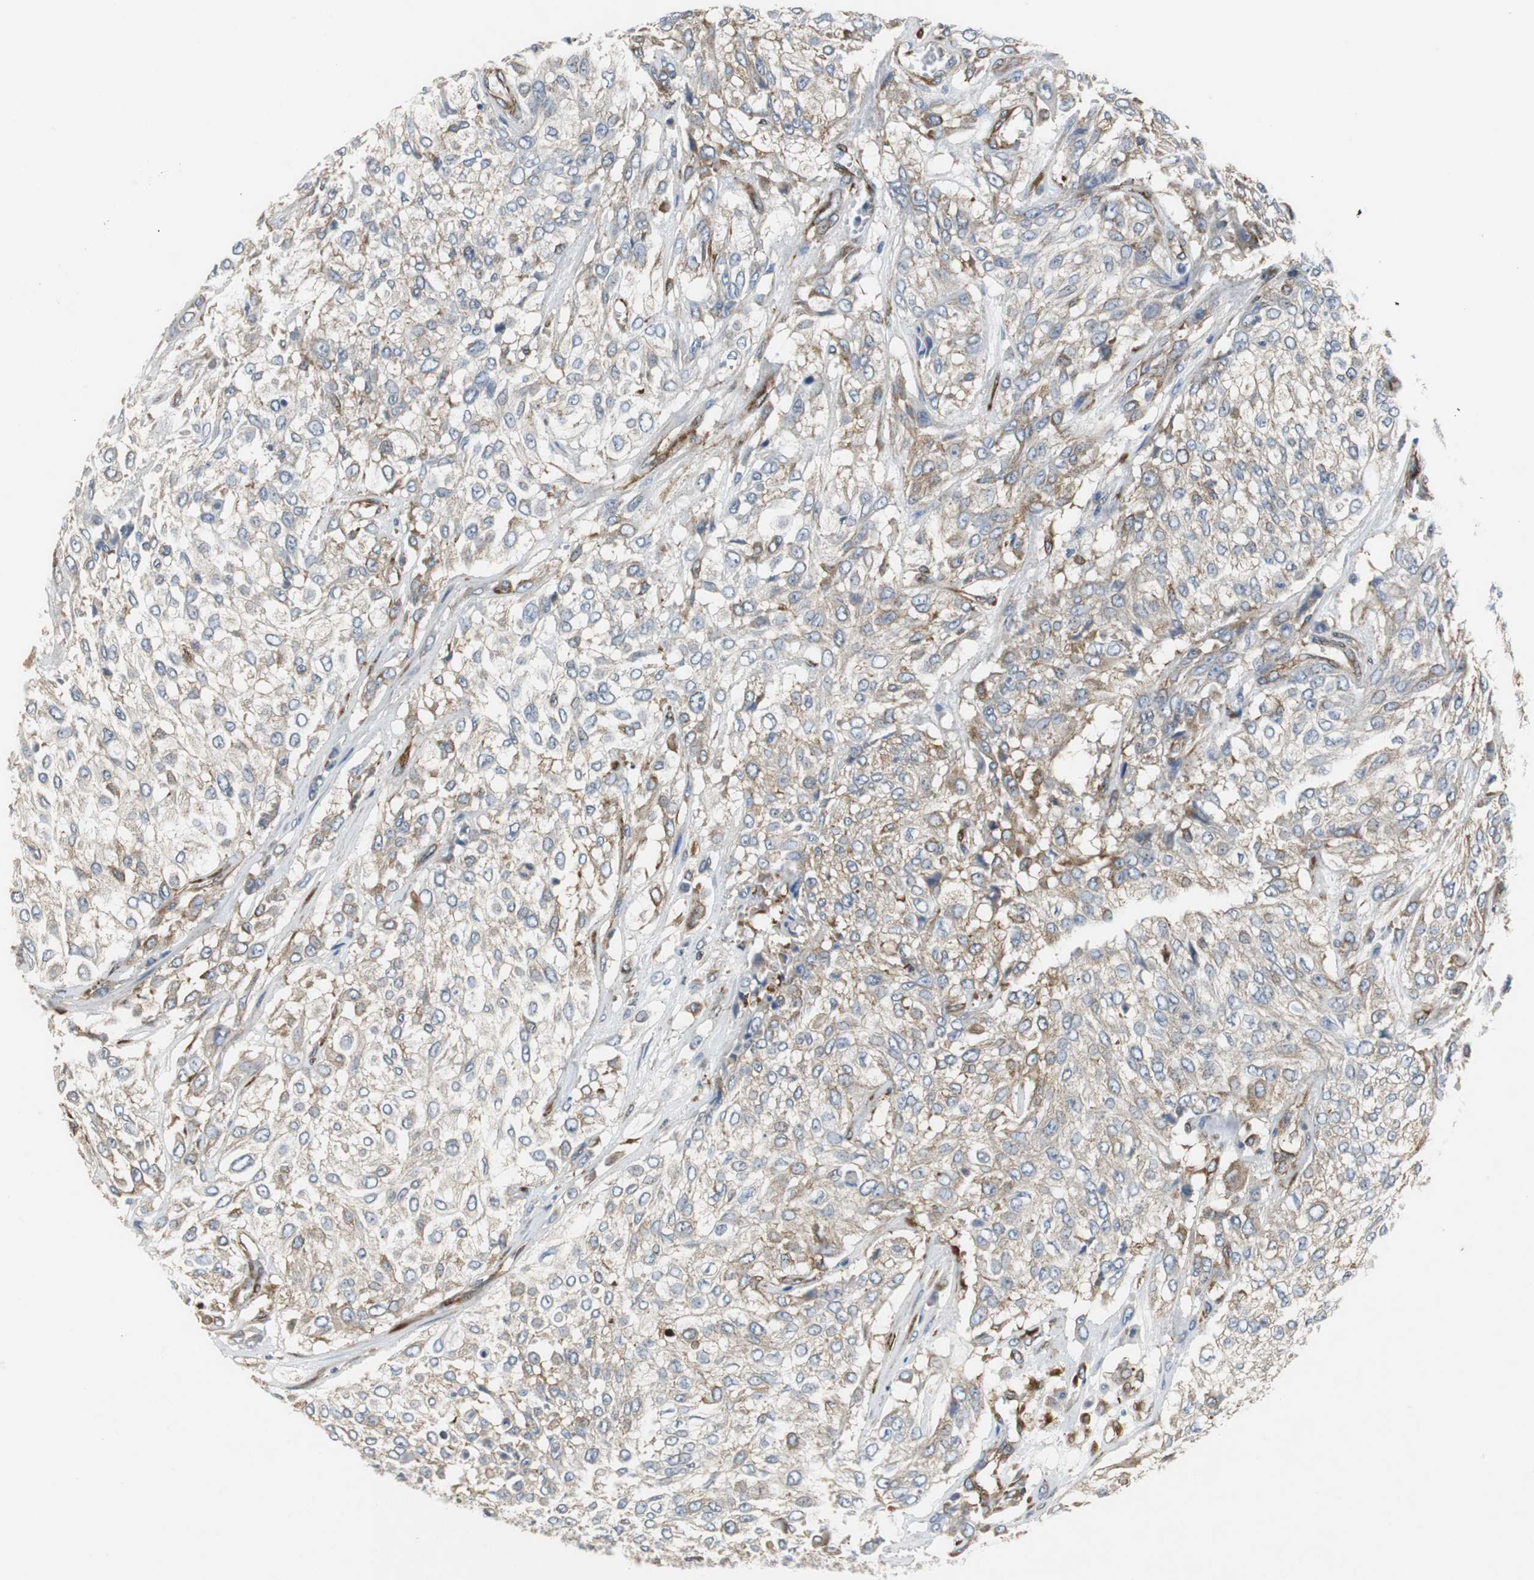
{"staining": {"intensity": "weak", "quantity": ">75%", "location": "cytoplasmic/membranous"}, "tissue": "urothelial cancer", "cell_type": "Tumor cells", "image_type": "cancer", "snomed": [{"axis": "morphology", "description": "Urothelial carcinoma, High grade"}, {"axis": "topography", "description": "Urinary bladder"}], "caption": "Immunohistochemical staining of human urothelial carcinoma (high-grade) demonstrates weak cytoplasmic/membranous protein positivity in approximately >75% of tumor cells.", "gene": "ISCU", "patient": {"sex": "male", "age": 57}}